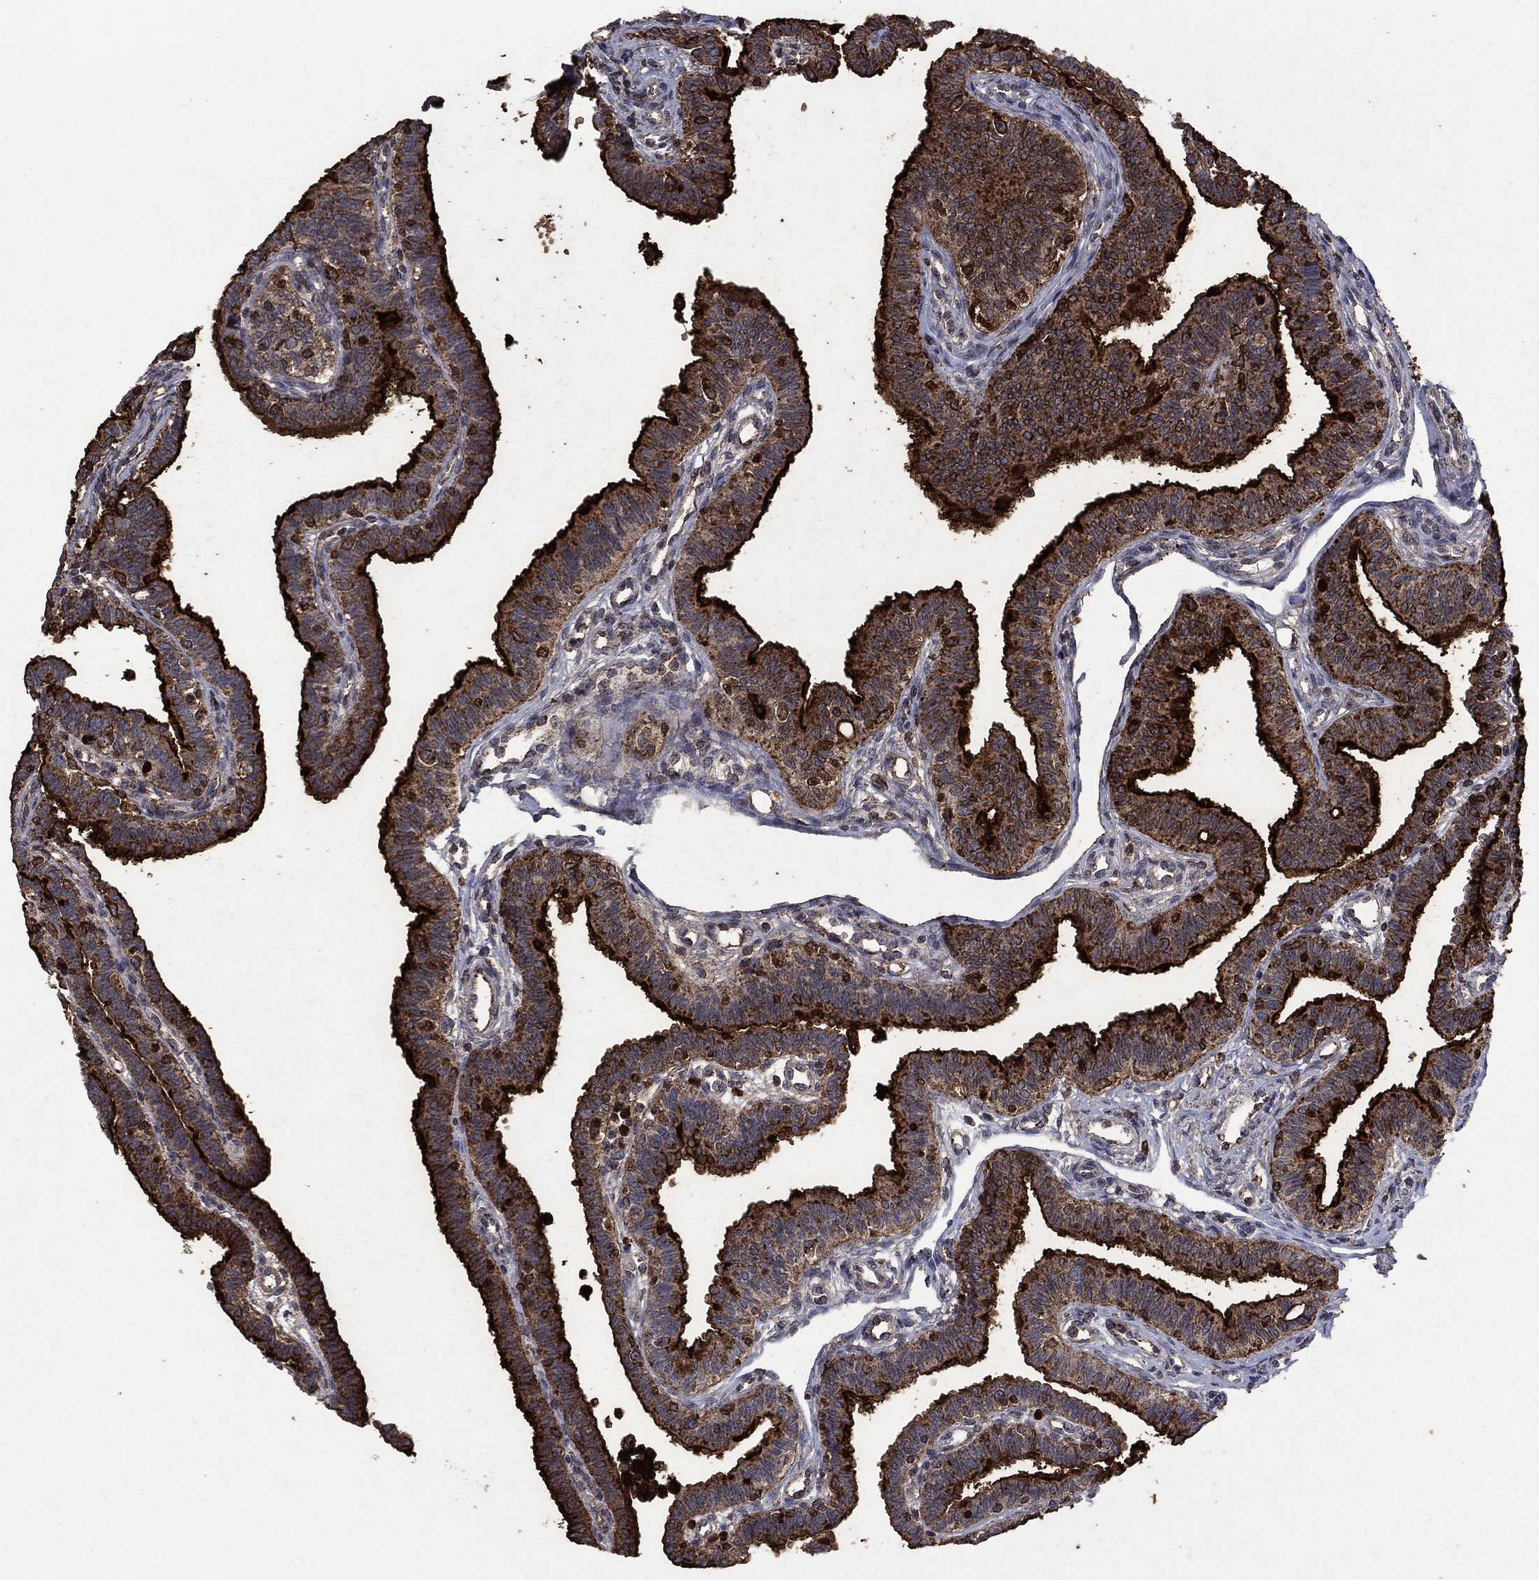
{"staining": {"intensity": "strong", "quantity": "<25%", "location": "cytoplasmic/membranous"}, "tissue": "fallopian tube", "cell_type": "Glandular cells", "image_type": "normal", "snomed": [{"axis": "morphology", "description": "Normal tissue, NOS"}, {"axis": "topography", "description": "Fallopian tube"}], "caption": "Immunohistochemical staining of benign human fallopian tube displays strong cytoplasmic/membranous protein staining in about <25% of glandular cells.", "gene": "CD24", "patient": {"sex": "female", "age": 36}}